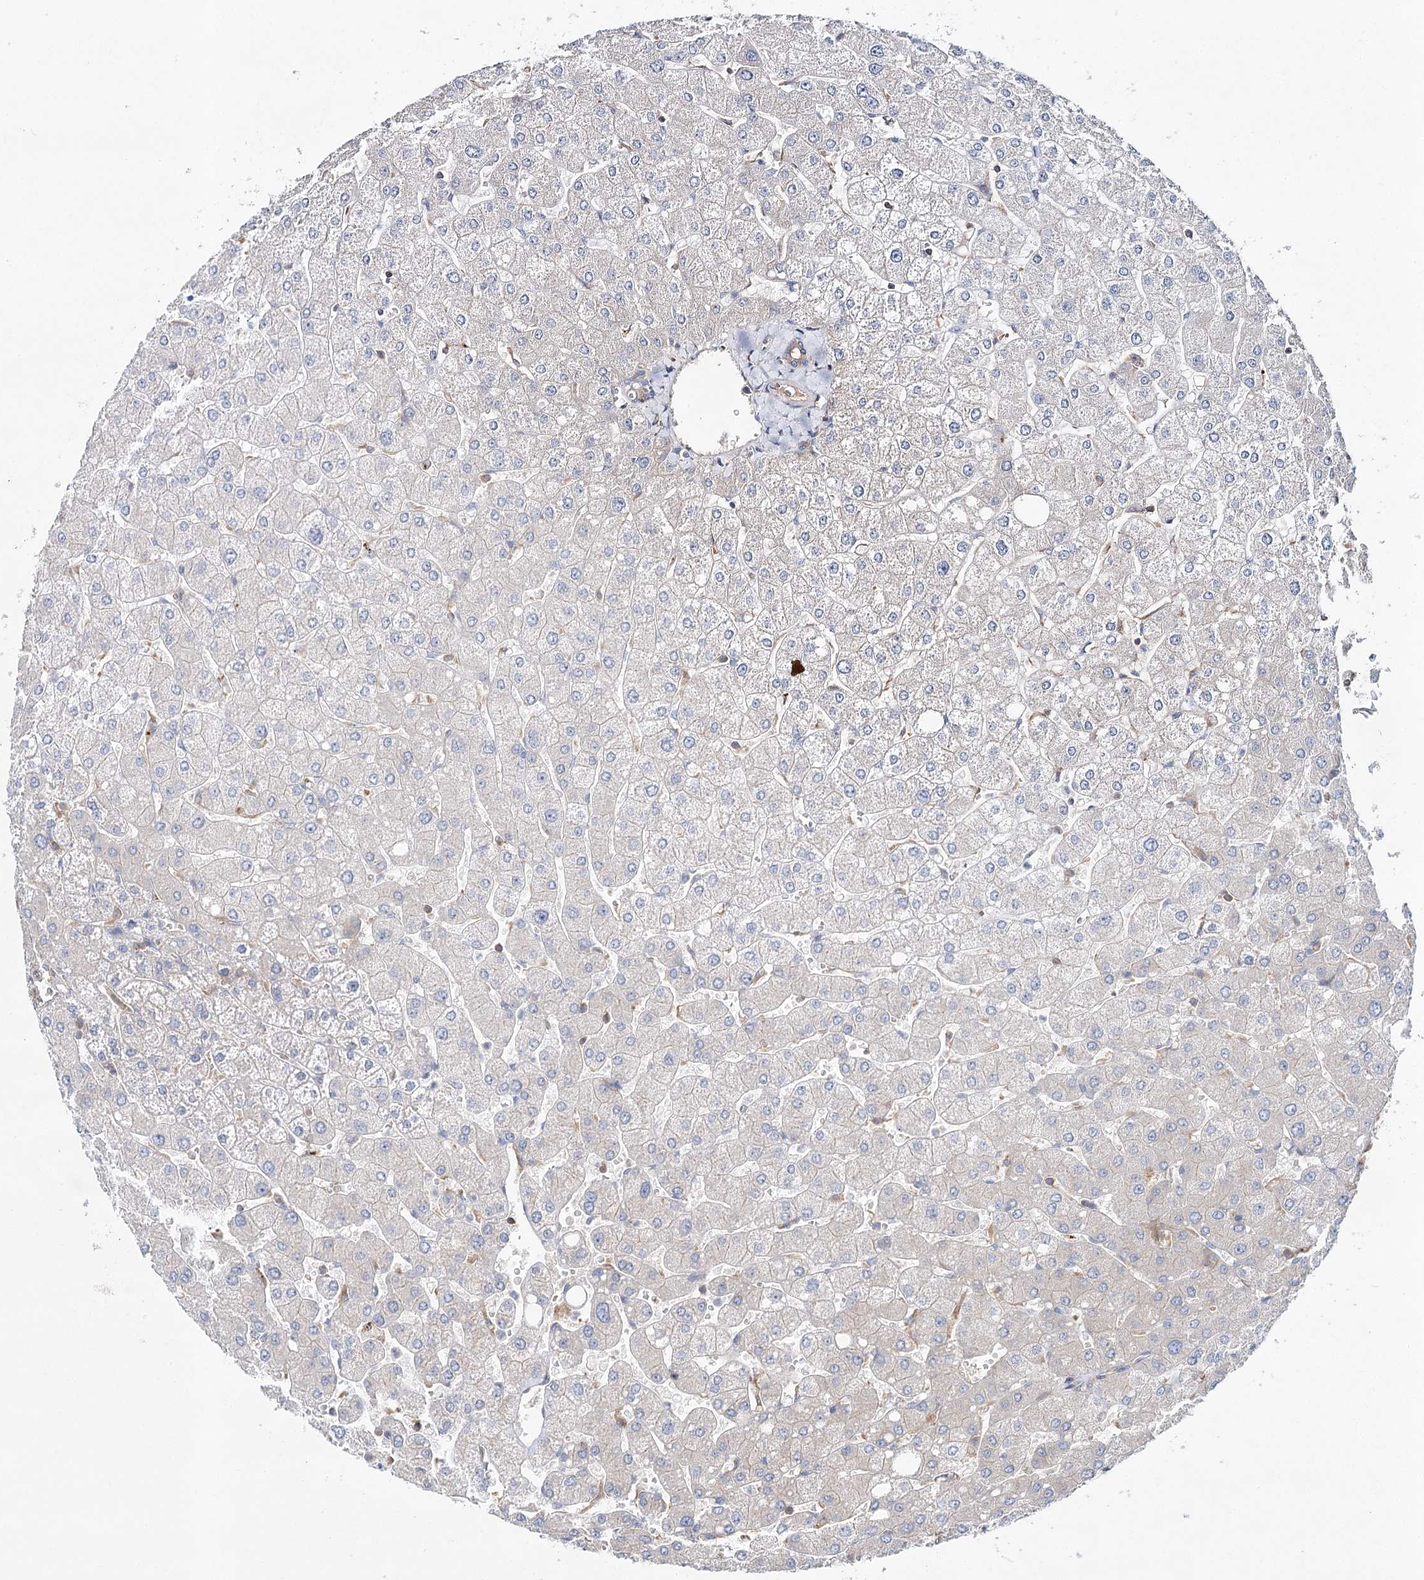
{"staining": {"intensity": "negative", "quantity": "none", "location": "none"}, "tissue": "liver", "cell_type": "Cholangiocytes", "image_type": "normal", "snomed": [{"axis": "morphology", "description": "Normal tissue, NOS"}, {"axis": "topography", "description": "Liver"}], "caption": "Liver stained for a protein using immunohistochemistry exhibits no expression cholangiocytes.", "gene": "ABRAXAS2", "patient": {"sex": "male", "age": 55}}